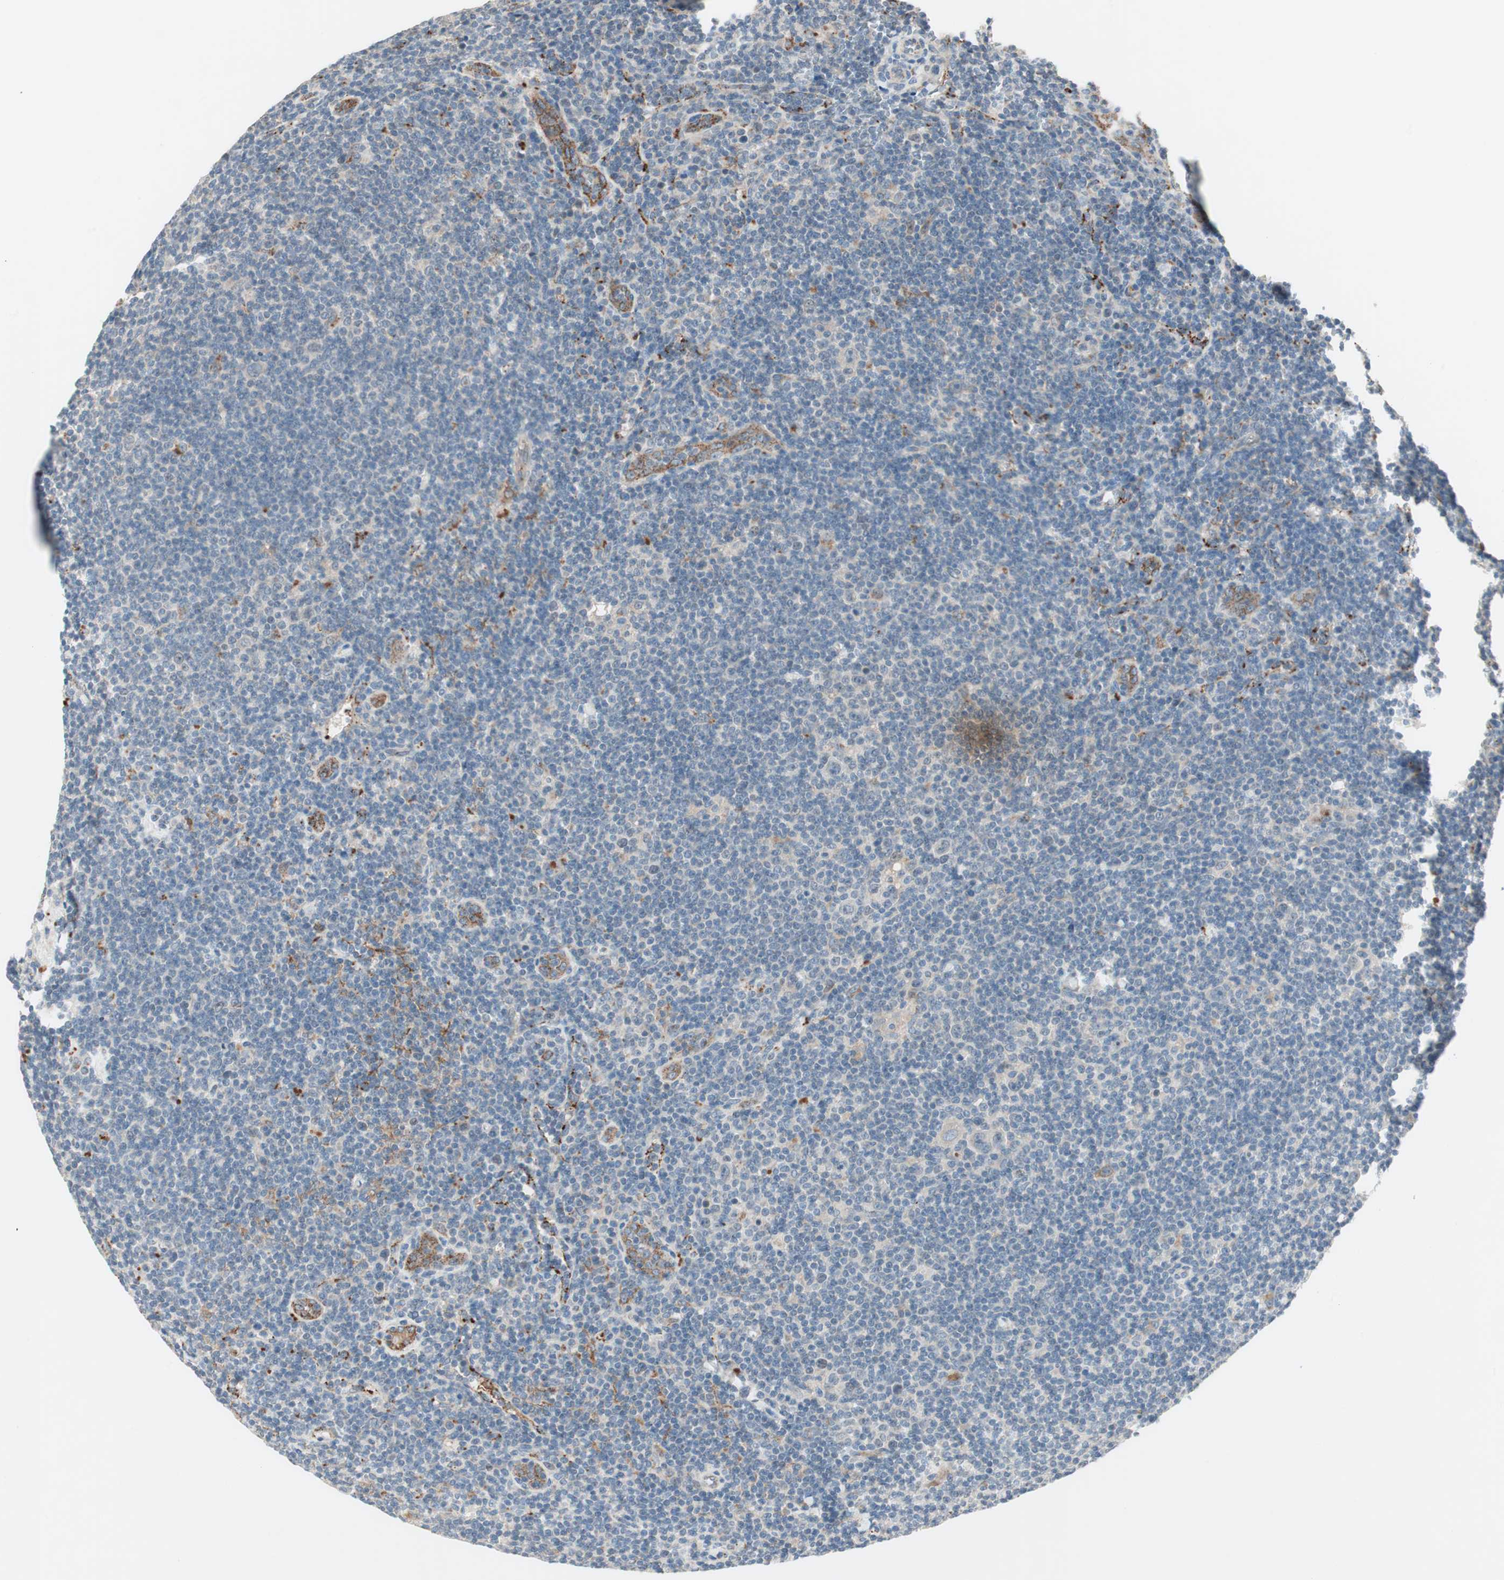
{"staining": {"intensity": "negative", "quantity": "none", "location": "none"}, "tissue": "lymphoma", "cell_type": "Tumor cells", "image_type": "cancer", "snomed": [{"axis": "morphology", "description": "Hodgkin's disease, NOS"}, {"axis": "topography", "description": "Lymph node"}], "caption": "Immunohistochemistry (IHC) image of neoplastic tissue: human Hodgkin's disease stained with DAB reveals no significant protein positivity in tumor cells.", "gene": "FGFR4", "patient": {"sex": "female", "age": 57}}